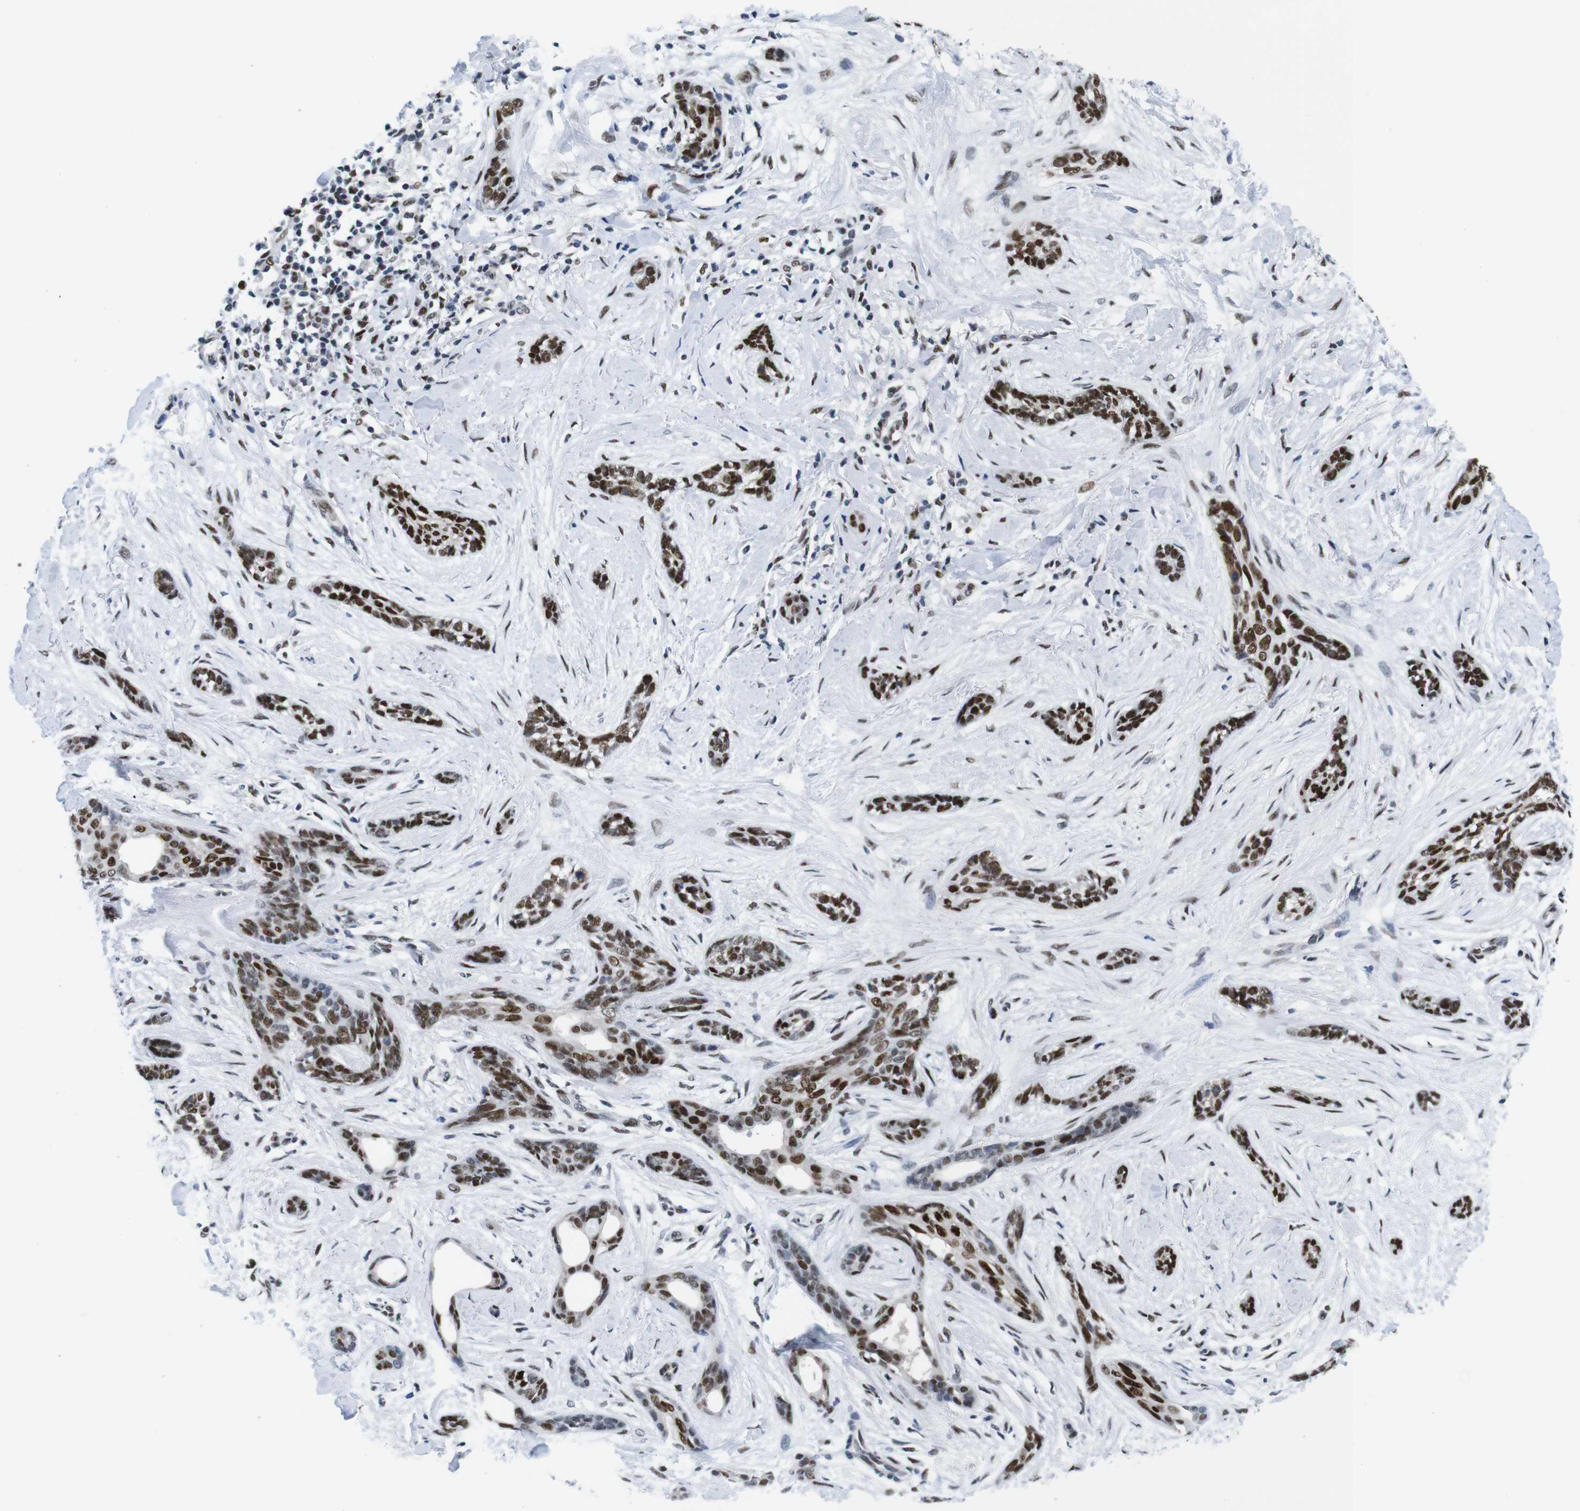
{"staining": {"intensity": "strong", "quantity": ">75%", "location": "nuclear"}, "tissue": "skin cancer", "cell_type": "Tumor cells", "image_type": "cancer", "snomed": [{"axis": "morphology", "description": "Basal cell carcinoma"}, {"axis": "morphology", "description": "Adnexal tumor, benign"}, {"axis": "topography", "description": "Skin"}], "caption": "Basal cell carcinoma (skin) stained with DAB IHC demonstrates high levels of strong nuclear staining in about >75% of tumor cells. (IHC, brightfield microscopy, high magnification).", "gene": "PSME3", "patient": {"sex": "female", "age": 42}}